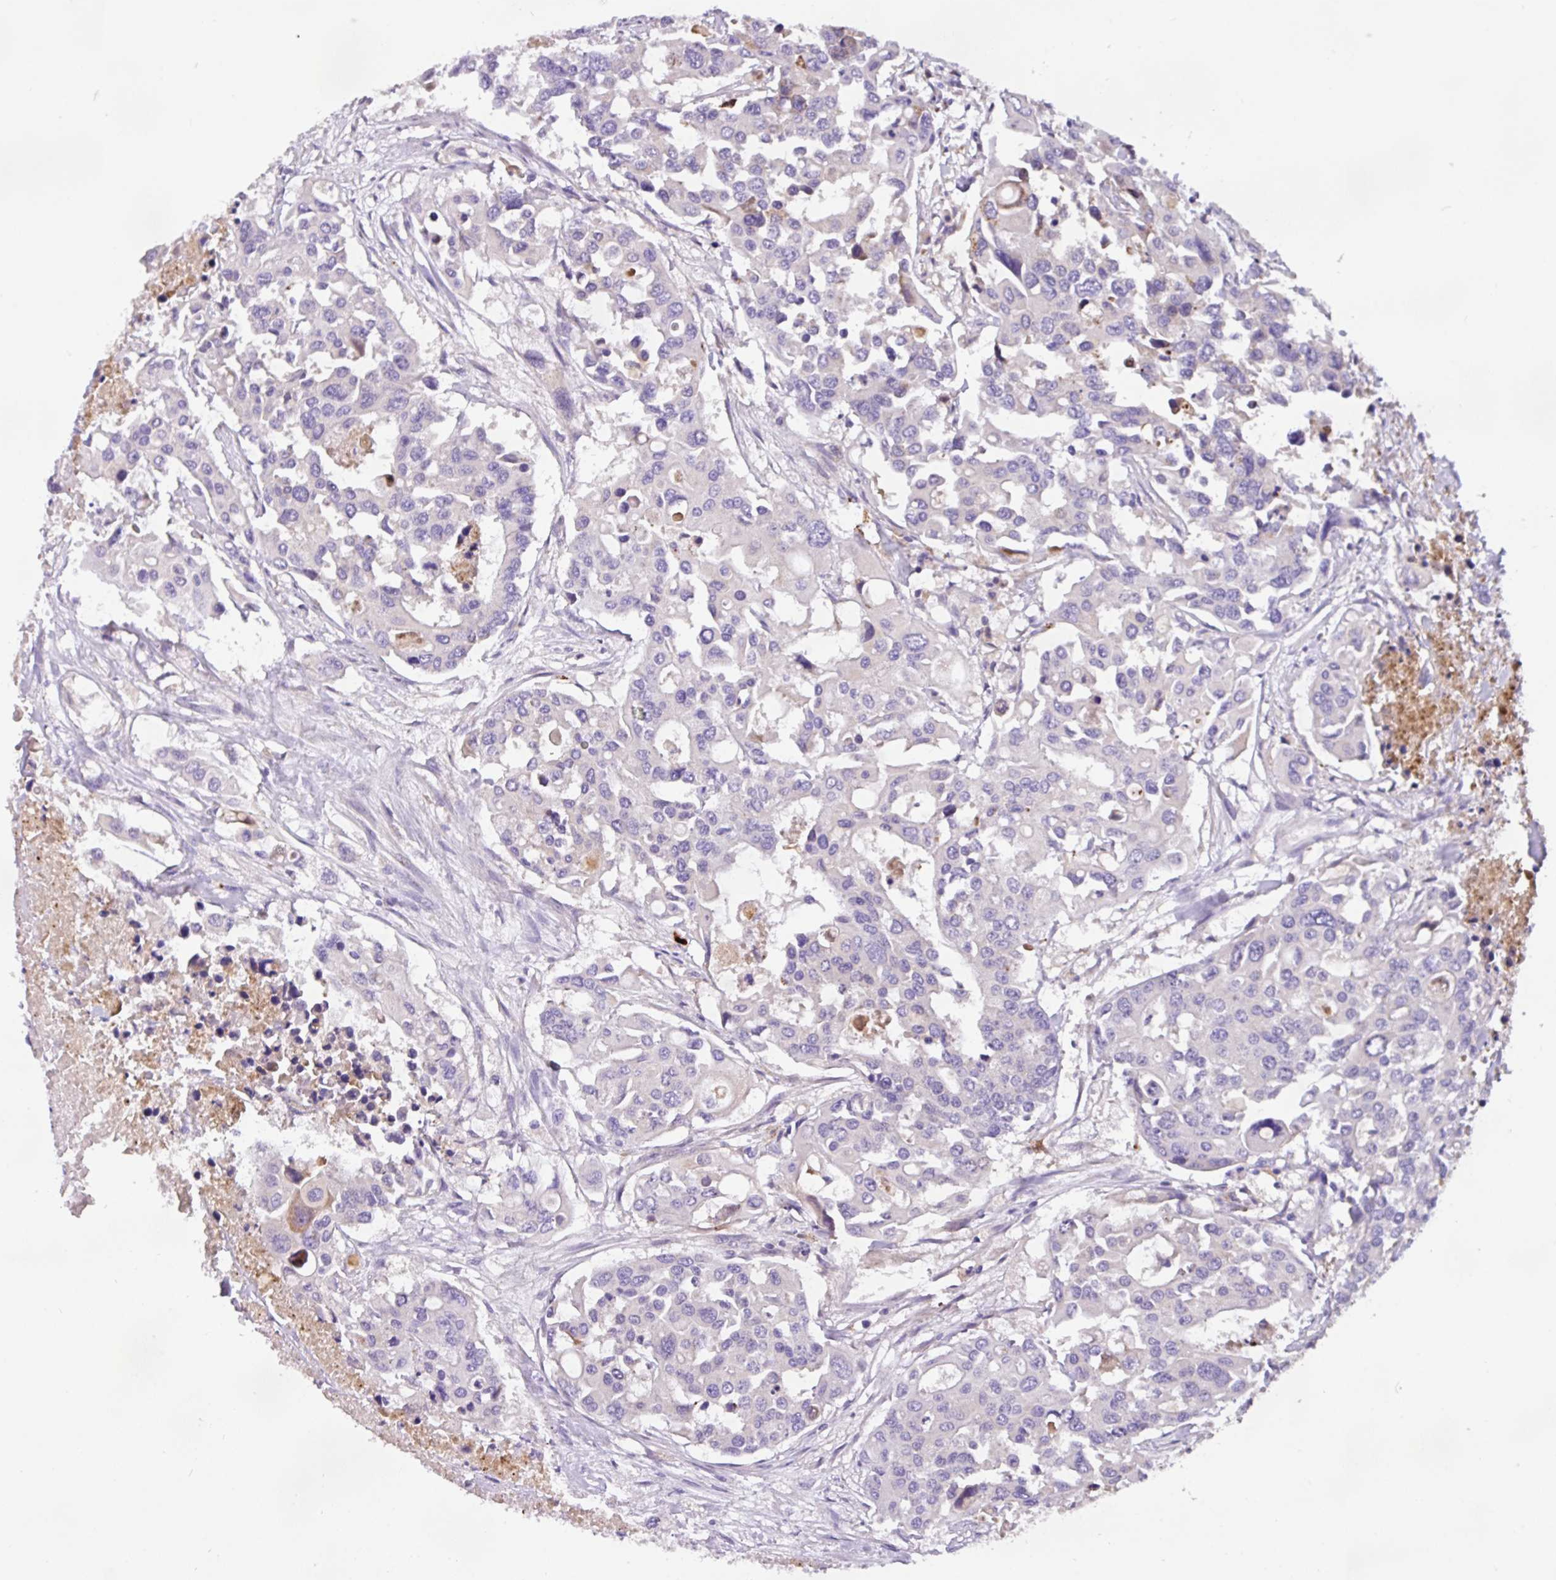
{"staining": {"intensity": "negative", "quantity": "none", "location": "none"}, "tissue": "colorectal cancer", "cell_type": "Tumor cells", "image_type": "cancer", "snomed": [{"axis": "morphology", "description": "Adenocarcinoma, NOS"}, {"axis": "topography", "description": "Colon"}], "caption": "There is no significant staining in tumor cells of colorectal adenocarcinoma.", "gene": "ANXA2R", "patient": {"sex": "male", "age": 77}}